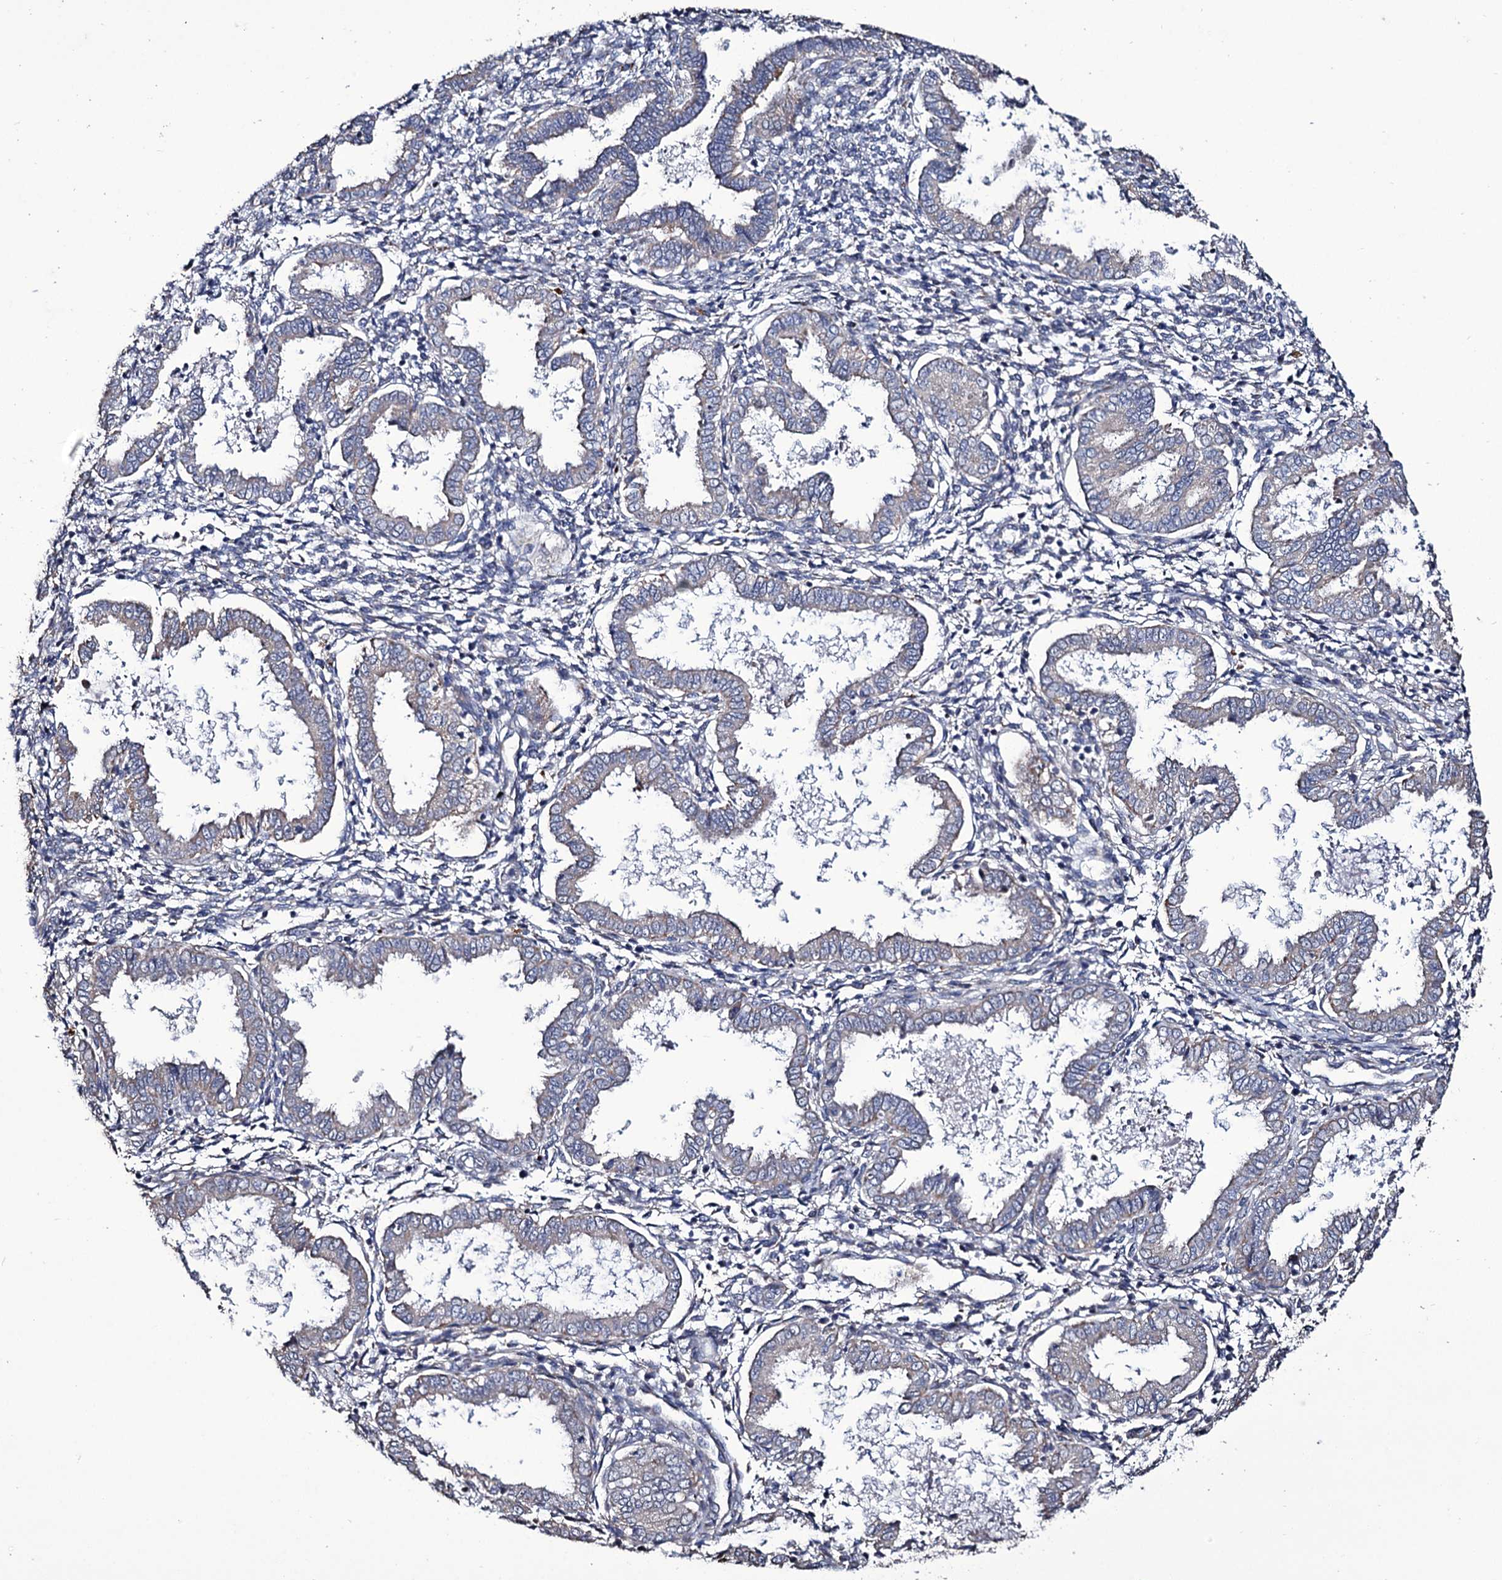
{"staining": {"intensity": "negative", "quantity": "none", "location": "none"}, "tissue": "endometrium", "cell_type": "Cells in endometrial stroma", "image_type": "normal", "snomed": [{"axis": "morphology", "description": "Normal tissue, NOS"}, {"axis": "topography", "description": "Endometrium"}], "caption": "IHC of unremarkable human endometrium shows no positivity in cells in endometrial stroma. (Immunohistochemistry (ihc), brightfield microscopy, high magnification).", "gene": "TUBGCP5", "patient": {"sex": "female", "age": 33}}